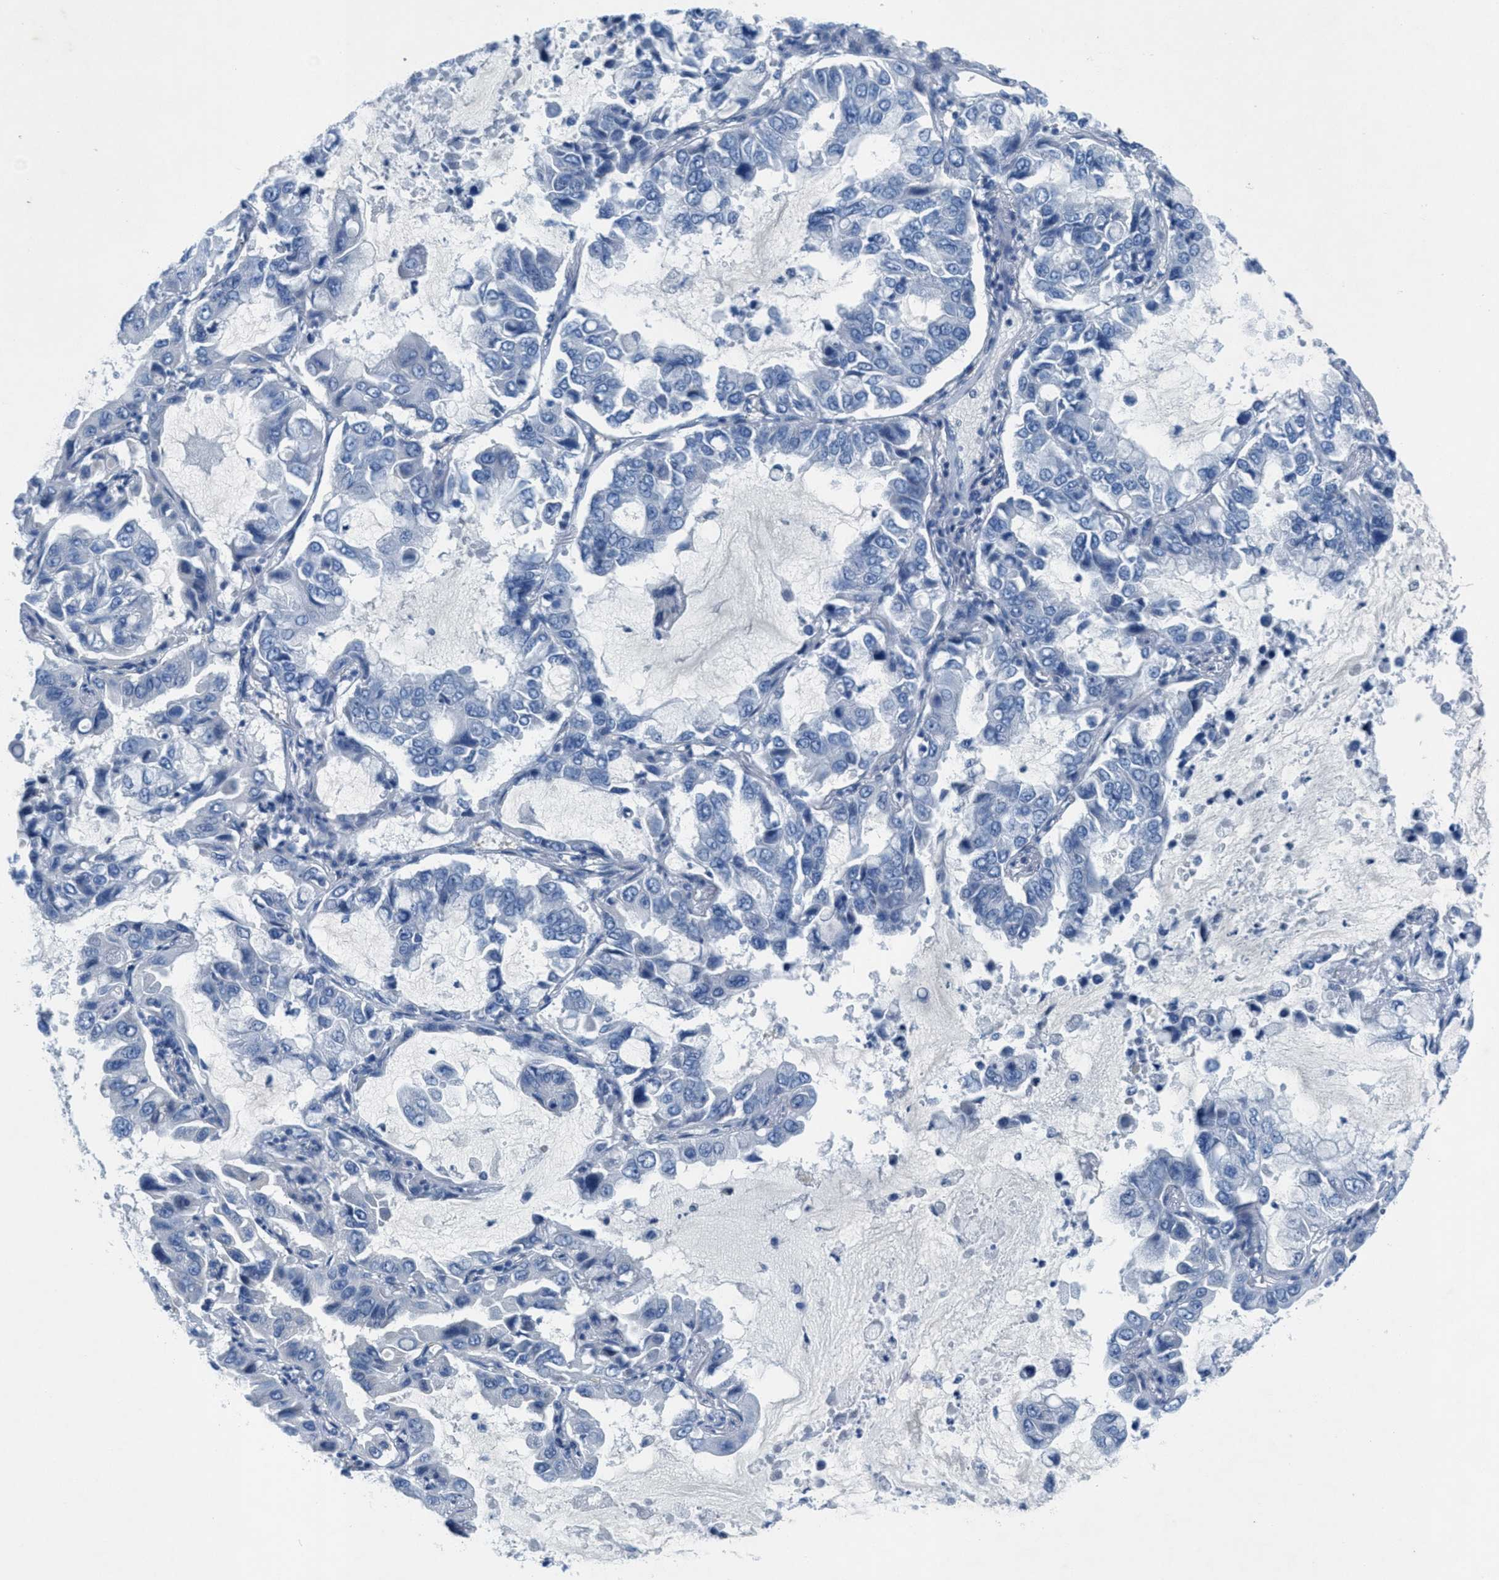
{"staining": {"intensity": "negative", "quantity": "none", "location": "none"}, "tissue": "lung cancer", "cell_type": "Tumor cells", "image_type": "cancer", "snomed": [{"axis": "morphology", "description": "Adenocarcinoma, NOS"}, {"axis": "topography", "description": "Lung"}], "caption": "Tumor cells are negative for protein expression in human adenocarcinoma (lung). Brightfield microscopy of immunohistochemistry (IHC) stained with DAB (3,3'-diaminobenzidine) (brown) and hematoxylin (blue), captured at high magnification.", "gene": "GALNT17", "patient": {"sex": "male", "age": 64}}